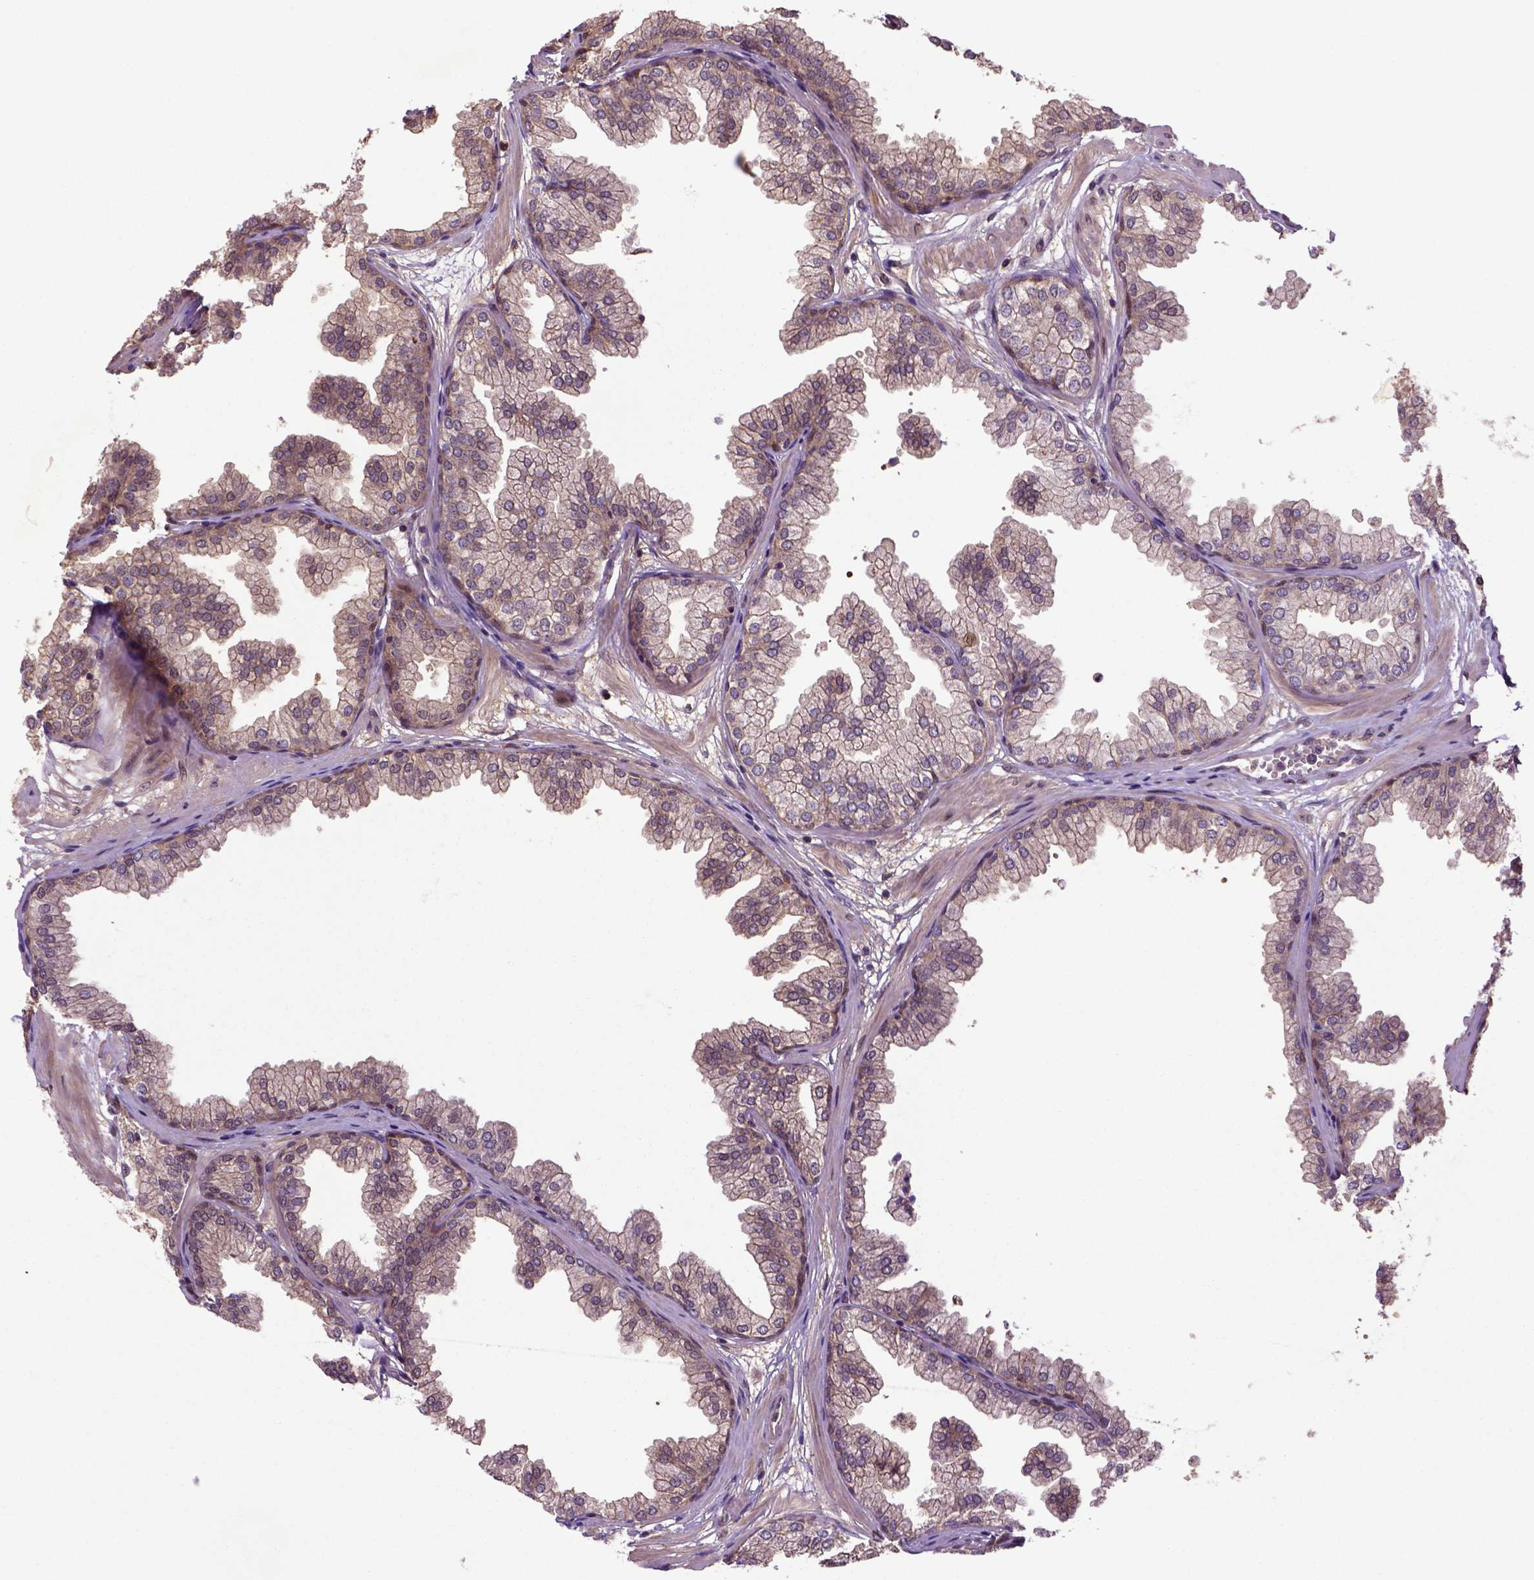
{"staining": {"intensity": "moderate", "quantity": "25%-75%", "location": "cytoplasmic/membranous"}, "tissue": "prostate", "cell_type": "Glandular cells", "image_type": "normal", "snomed": [{"axis": "morphology", "description": "Normal tissue, NOS"}, {"axis": "topography", "description": "Prostate"}], "caption": "Prostate stained with immunohistochemistry (IHC) demonstrates moderate cytoplasmic/membranous positivity in about 25%-75% of glandular cells. The protein of interest is stained brown, and the nuclei are stained in blue (DAB (3,3'-diaminobenzidine) IHC with brightfield microscopy, high magnification).", "gene": "HSPBP1", "patient": {"sex": "male", "age": 37}}